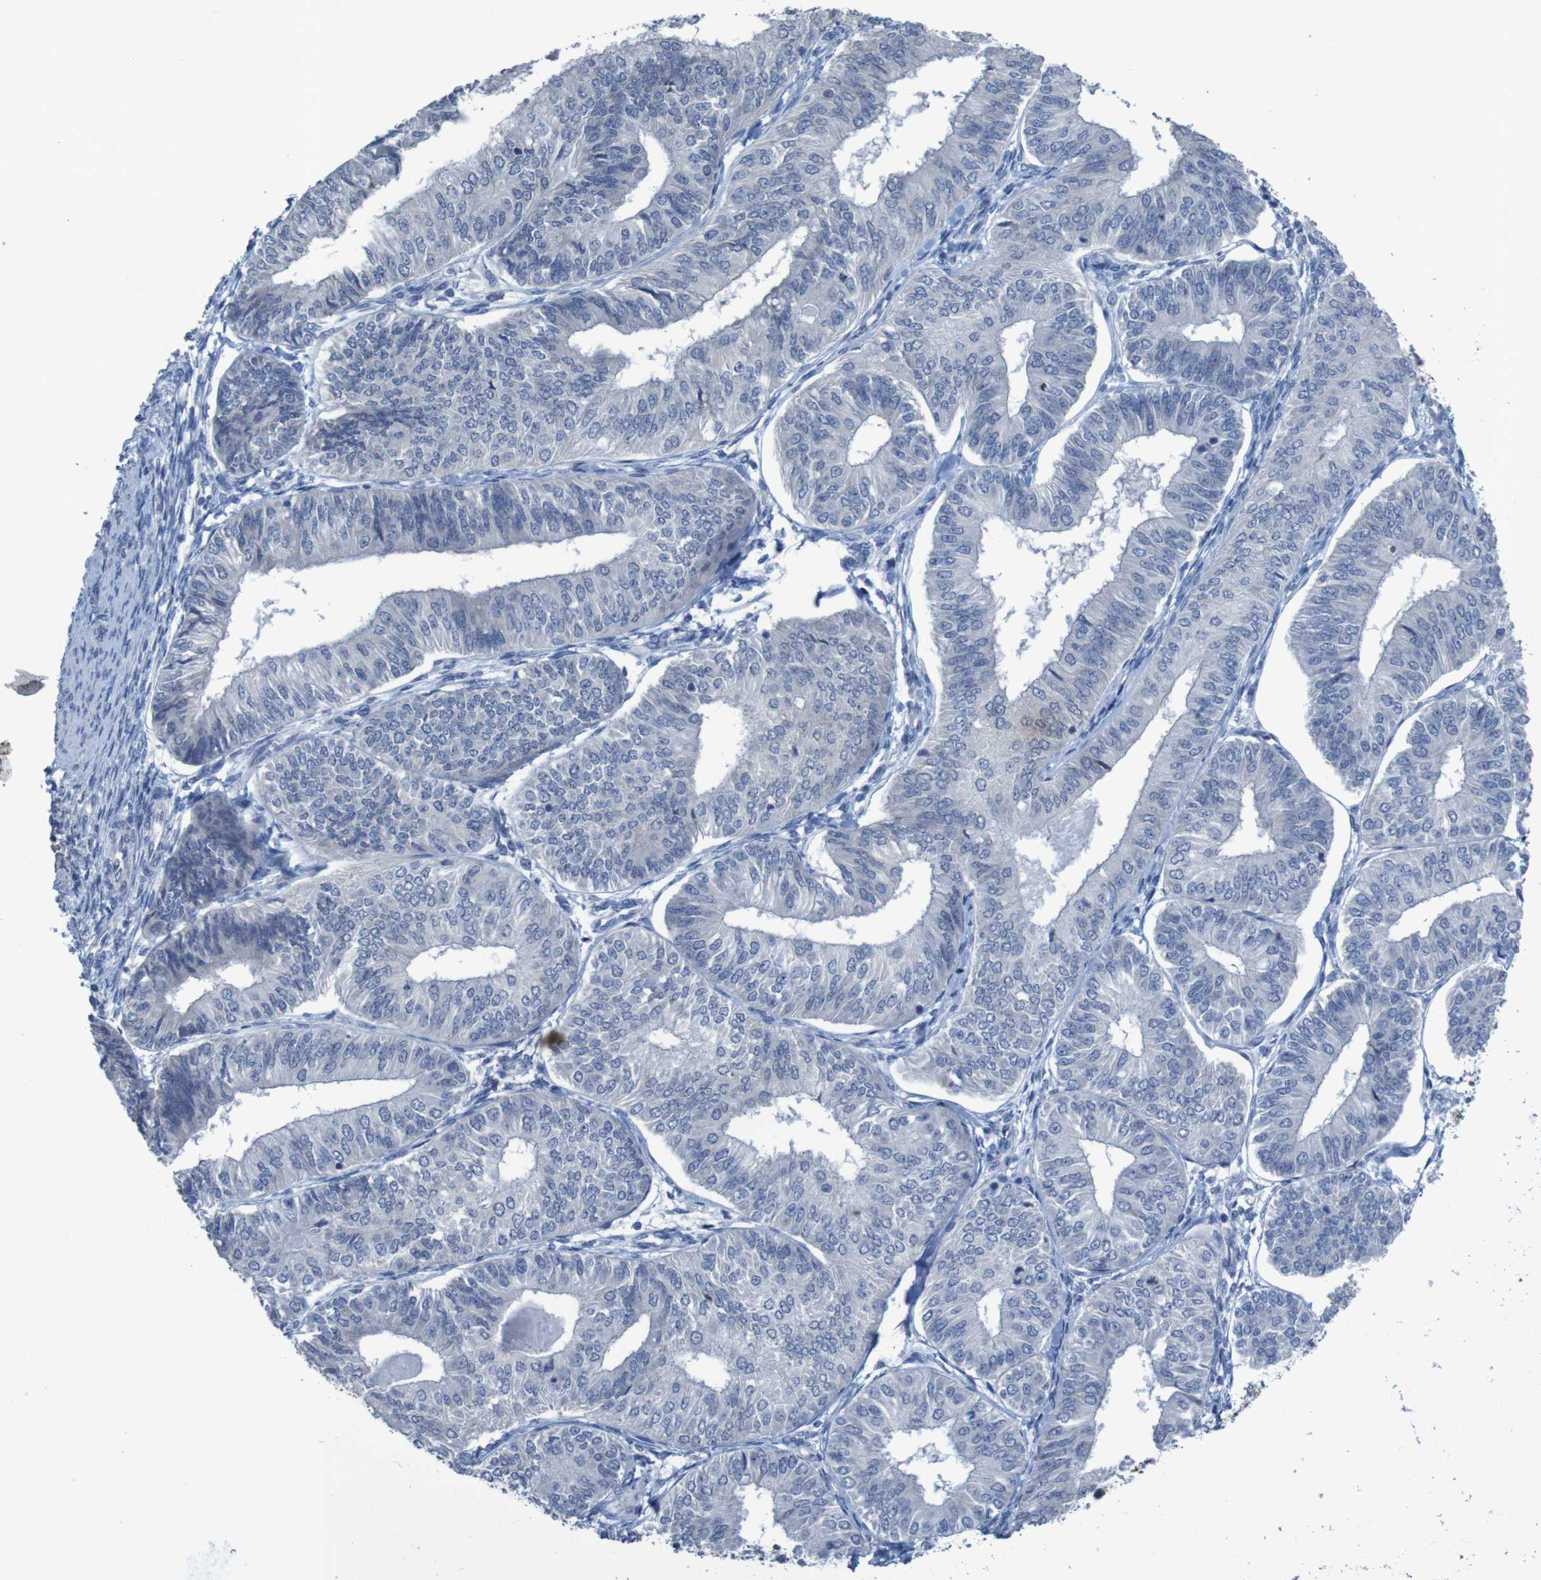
{"staining": {"intensity": "negative", "quantity": "none", "location": "none"}, "tissue": "endometrial cancer", "cell_type": "Tumor cells", "image_type": "cancer", "snomed": [{"axis": "morphology", "description": "Adenocarcinoma, NOS"}, {"axis": "topography", "description": "Endometrium"}], "caption": "Immunohistochemical staining of endometrial adenocarcinoma demonstrates no significant positivity in tumor cells.", "gene": "CLDN18", "patient": {"sex": "female", "age": 58}}